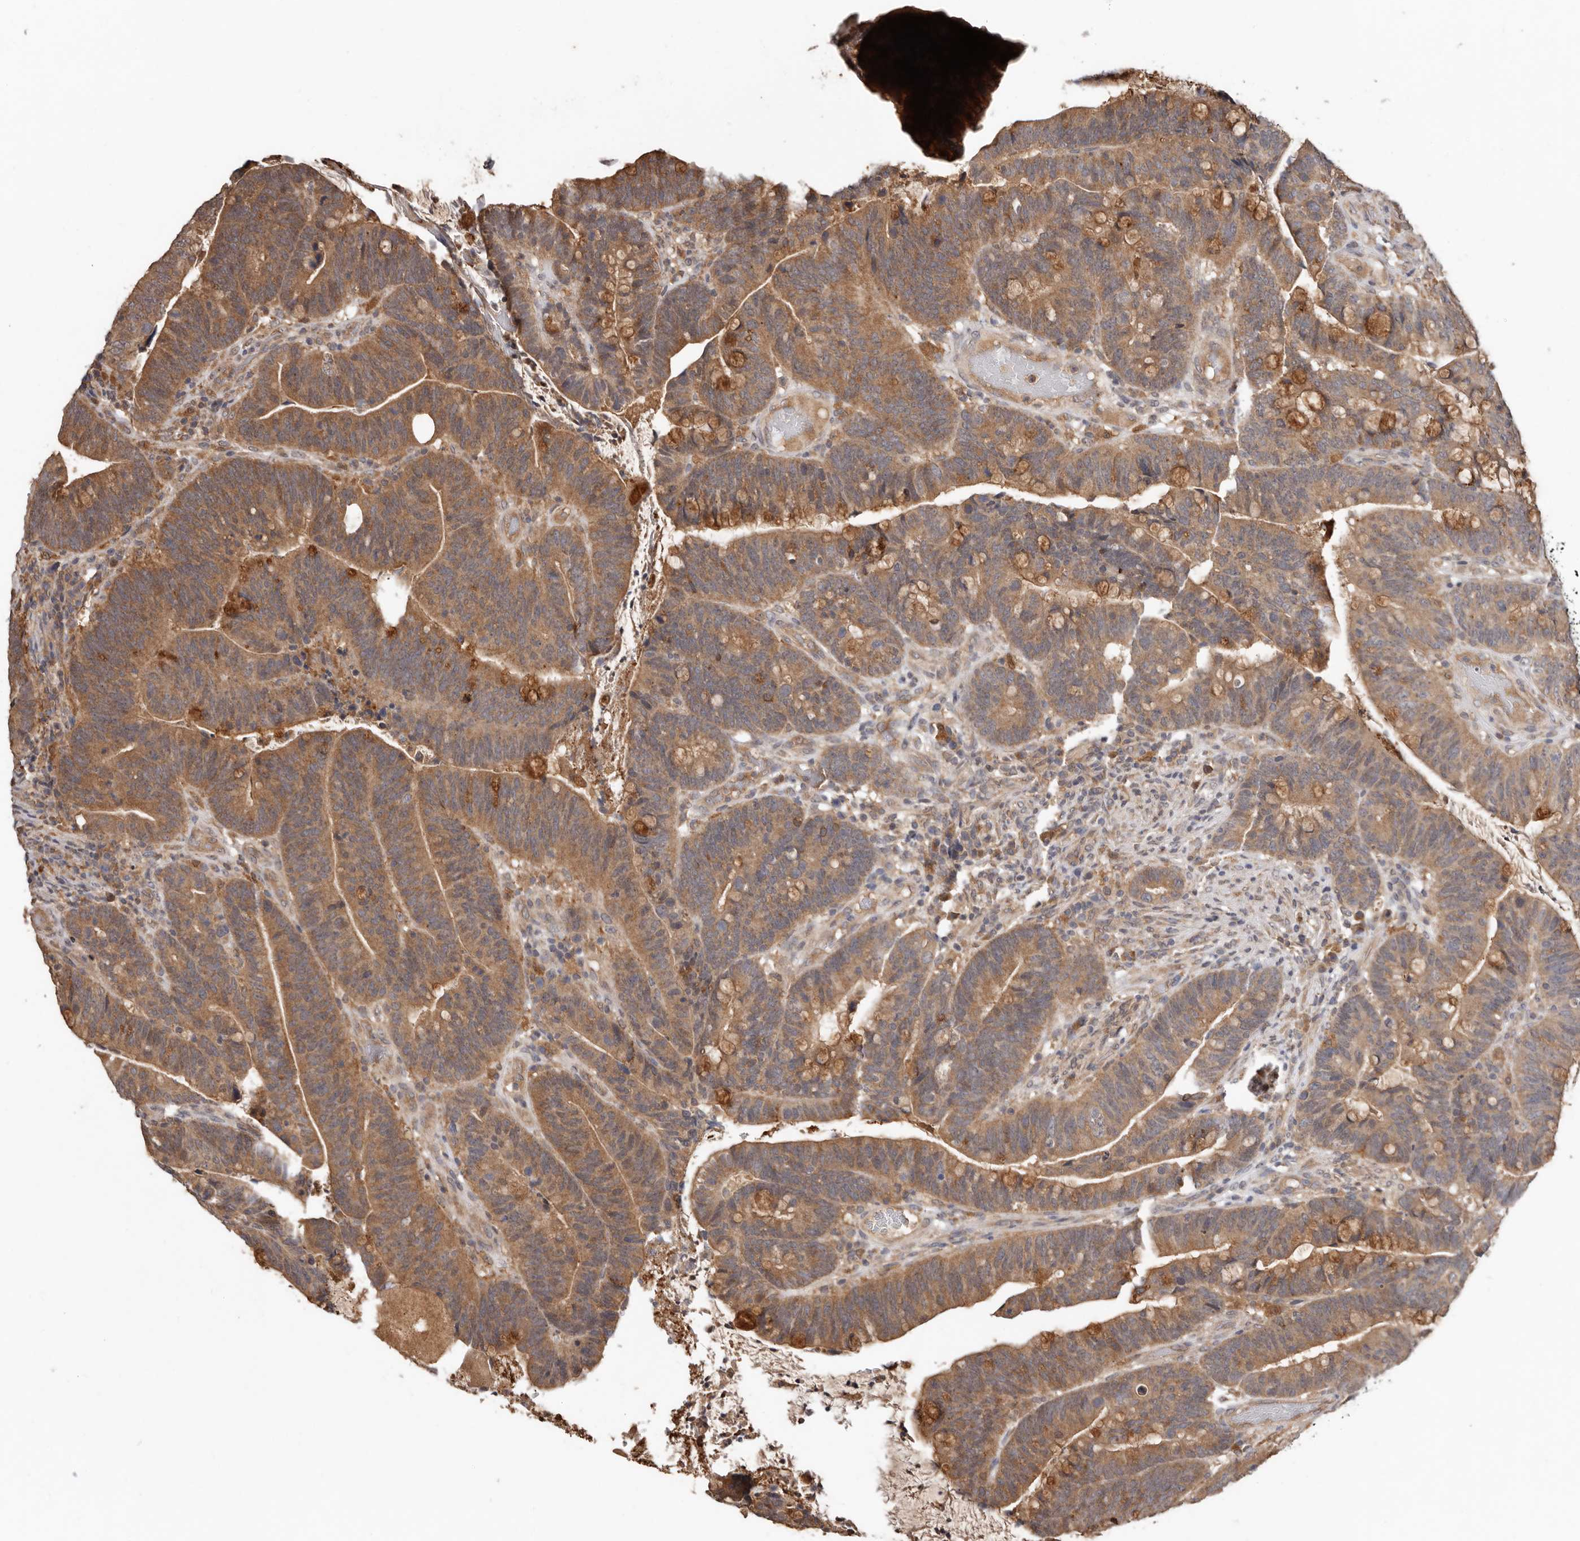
{"staining": {"intensity": "strong", "quantity": ">75%", "location": "cytoplasmic/membranous"}, "tissue": "colorectal cancer", "cell_type": "Tumor cells", "image_type": "cancer", "snomed": [{"axis": "morphology", "description": "Adenocarcinoma, NOS"}, {"axis": "topography", "description": "Colon"}], "caption": "A brown stain highlights strong cytoplasmic/membranous staining of a protein in human adenocarcinoma (colorectal) tumor cells.", "gene": "RSPO2", "patient": {"sex": "female", "age": 66}}